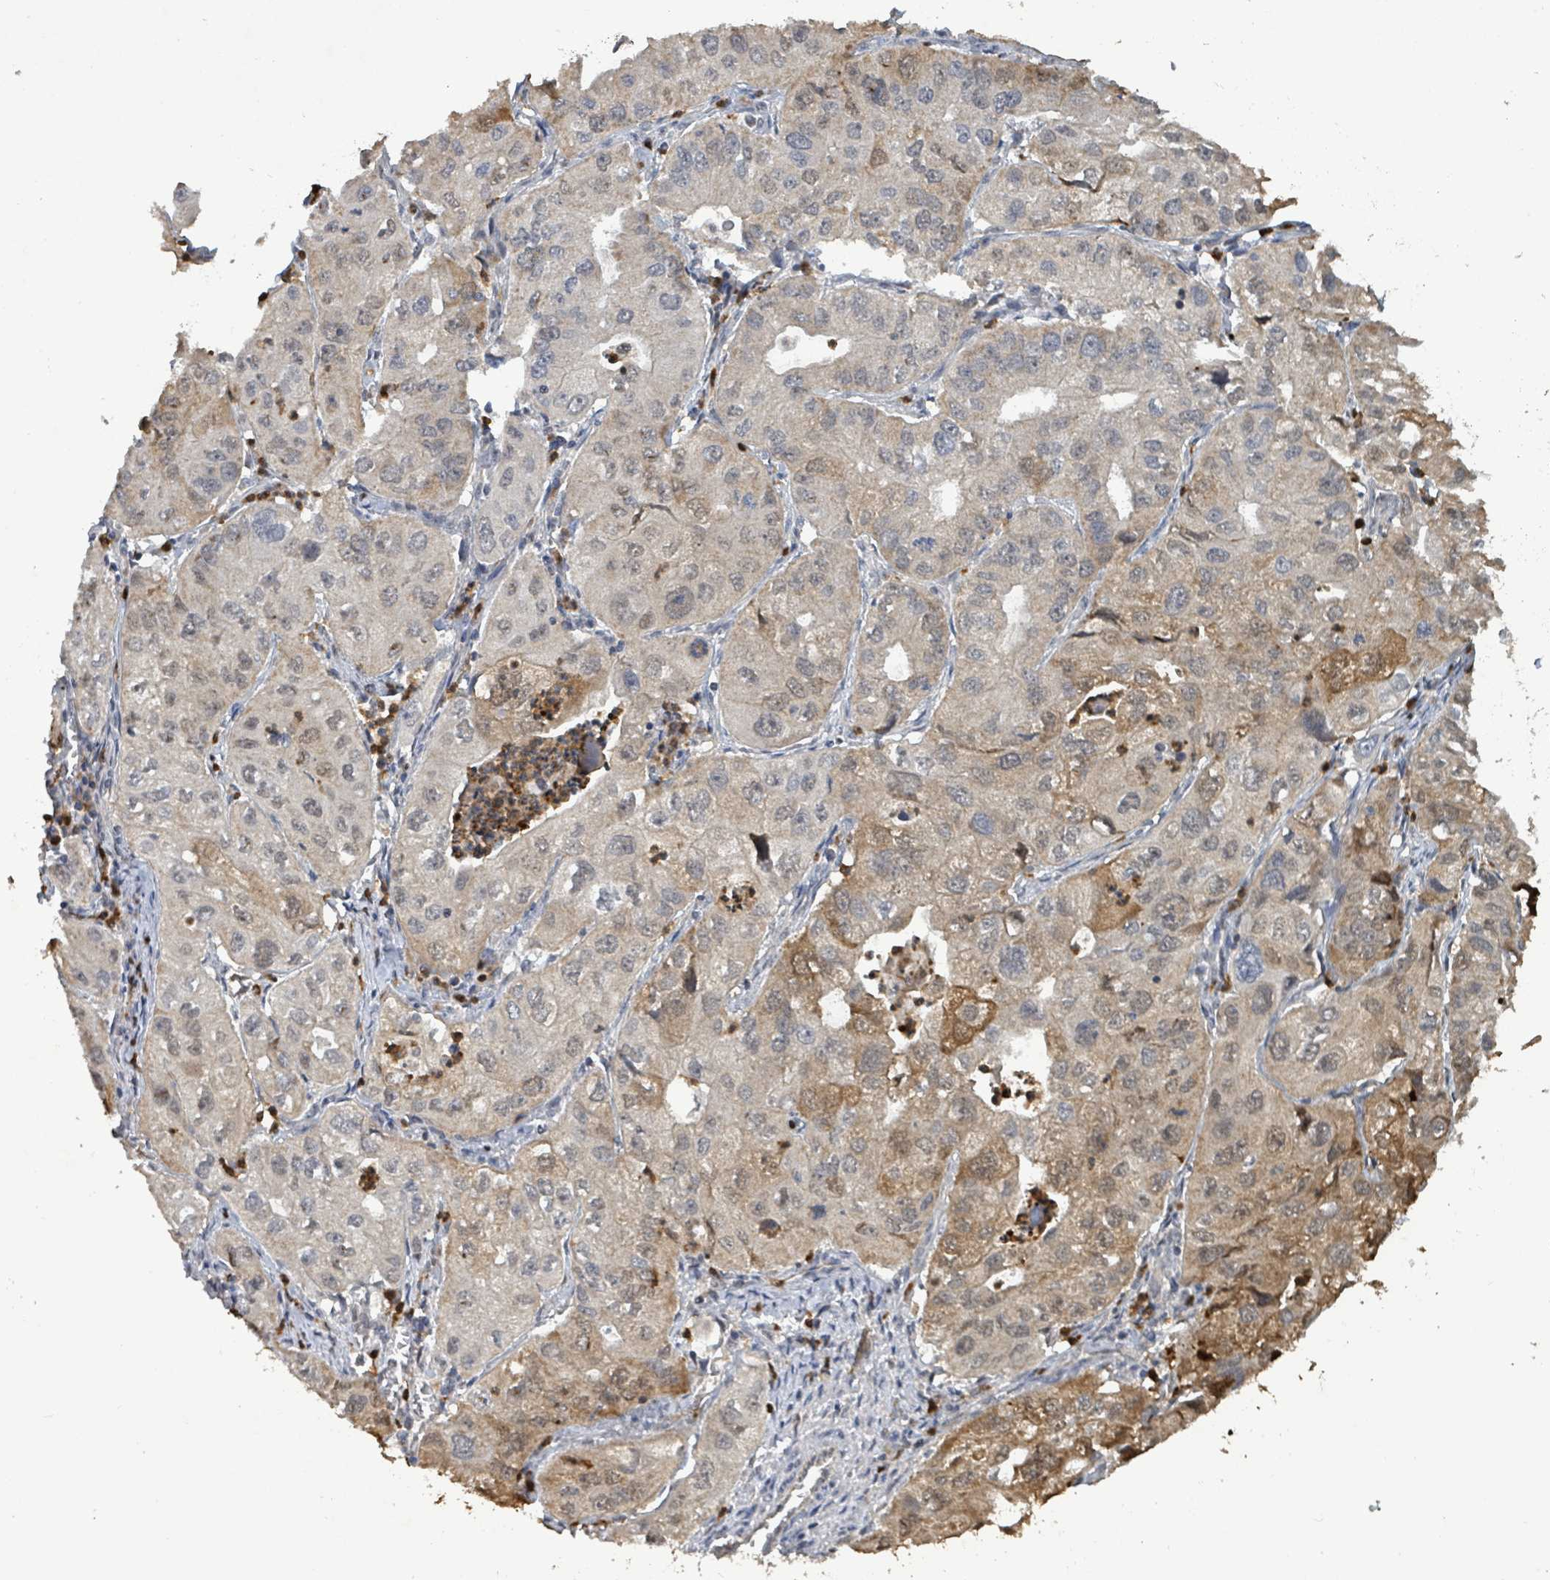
{"staining": {"intensity": "moderate", "quantity": "<25%", "location": "cytoplasmic/membranous"}, "tissue": "lung cancer", "cell_type": "Tumor cells", "image_type": "cancer", "snomed": [{"axis": "morphology", "description": "Adenocarcinoma, NOS"}, {"axis": "topography", "description": "Lung"}], "caption": "Protein expression analysis of lung cancer (adenocarcinoma) demonstrates moderate cytoplasmic/membranous expression in approximately <25% of tumor cells.", "gene": "COQ6", "patient": {"sex": "male", "age": 48}}